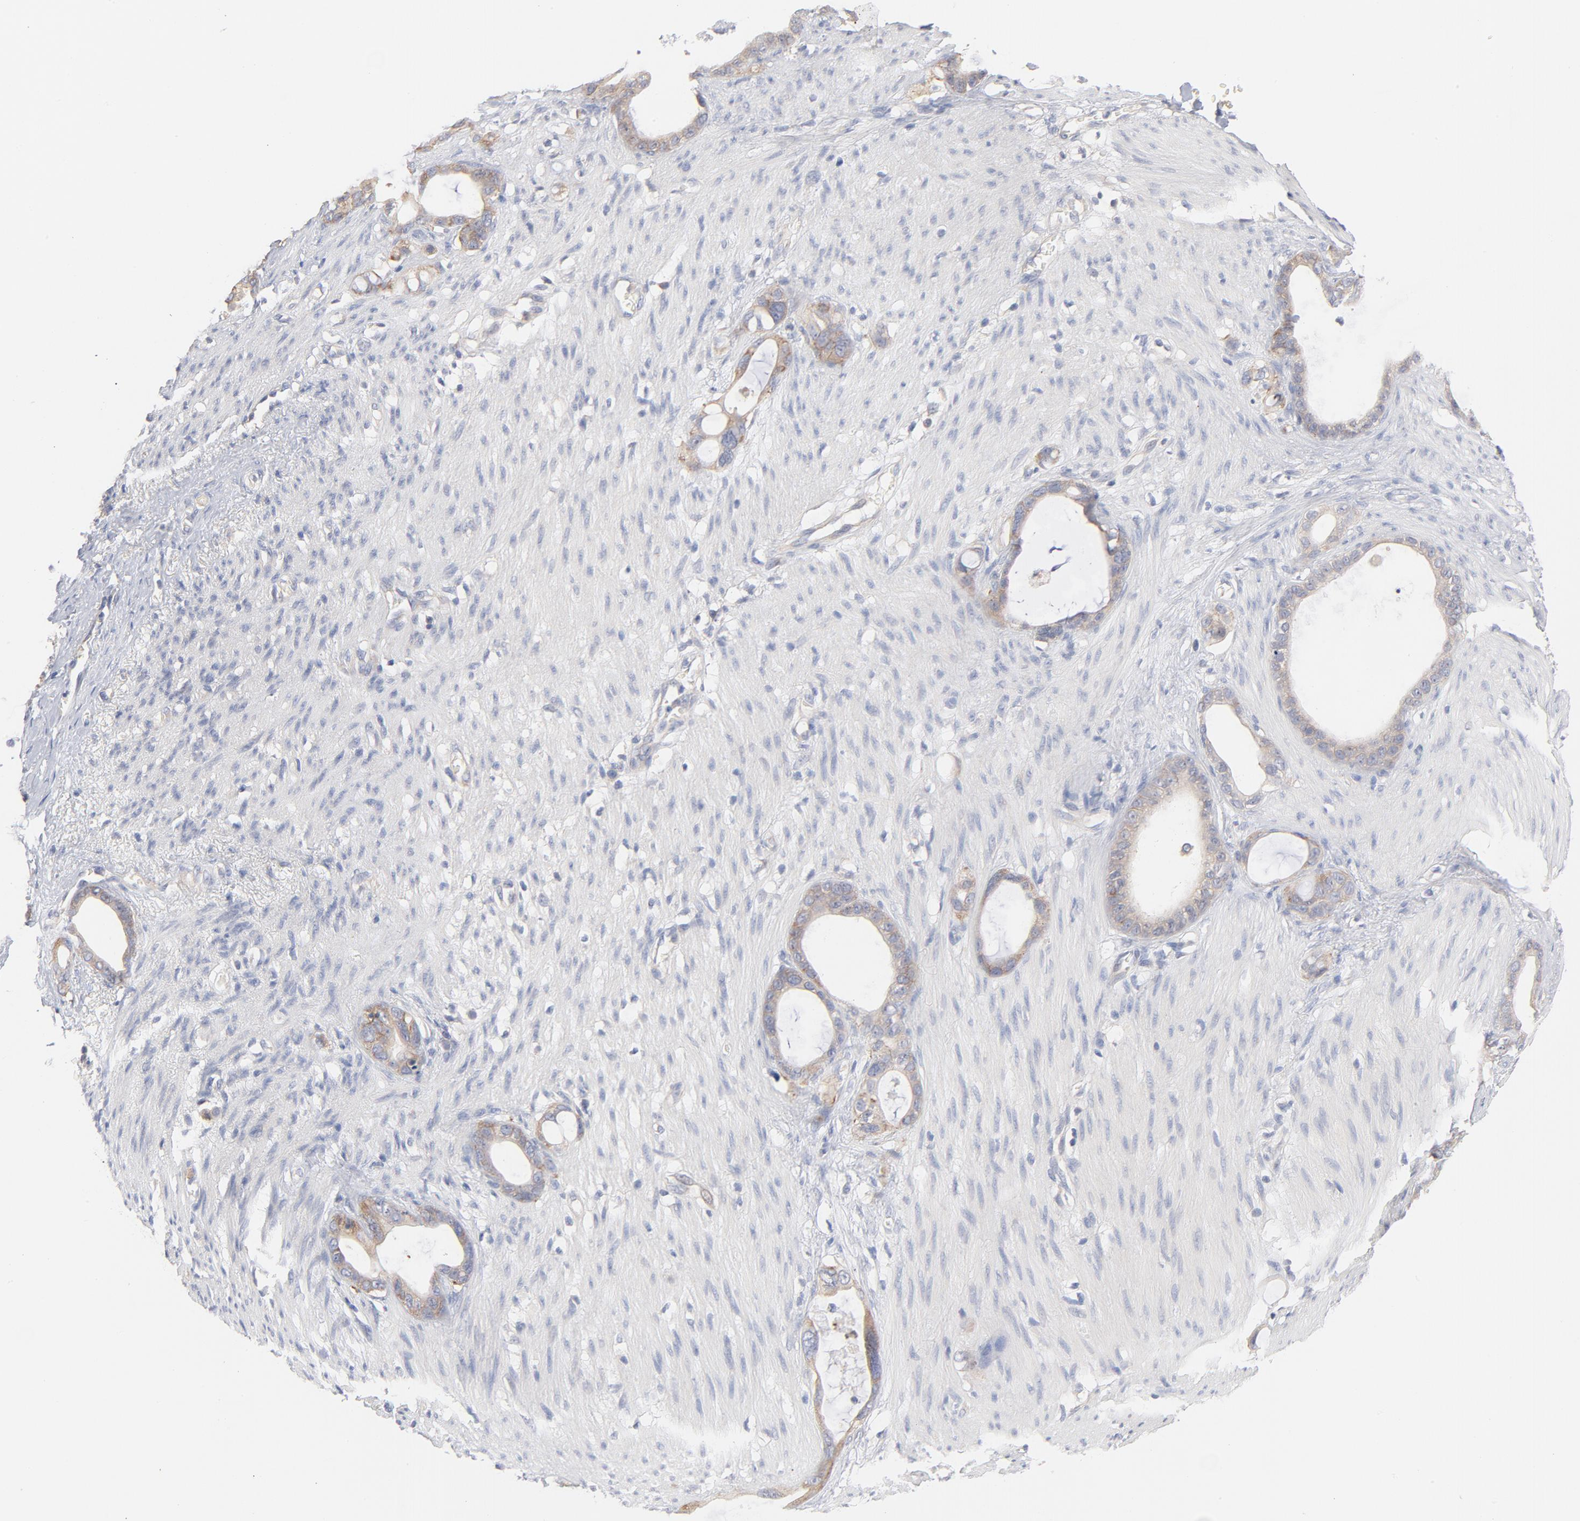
{"staining": {"intensity": "weak", "quantity": ">75%", "location": "cytoplasmic/membranous"}, "tissue": "stomach cancer", "cell_type": "Tumor cells", "image_type": "cancer", "snomed": [{"axis": "morphology", "description": "Adenocarcinoma, NOS"}, {"axis": "topography", "description": "Stomach"}], "caption": "This image reveals immunohistochemistry (IHC) staining of human stomach cancer (adenocarcinoma), with low weak cytoplasmic/membranous staining in approximately >75% of tumor cells.", "gene": "SETD3", "patient": {"sex": "female", "age": 75}}